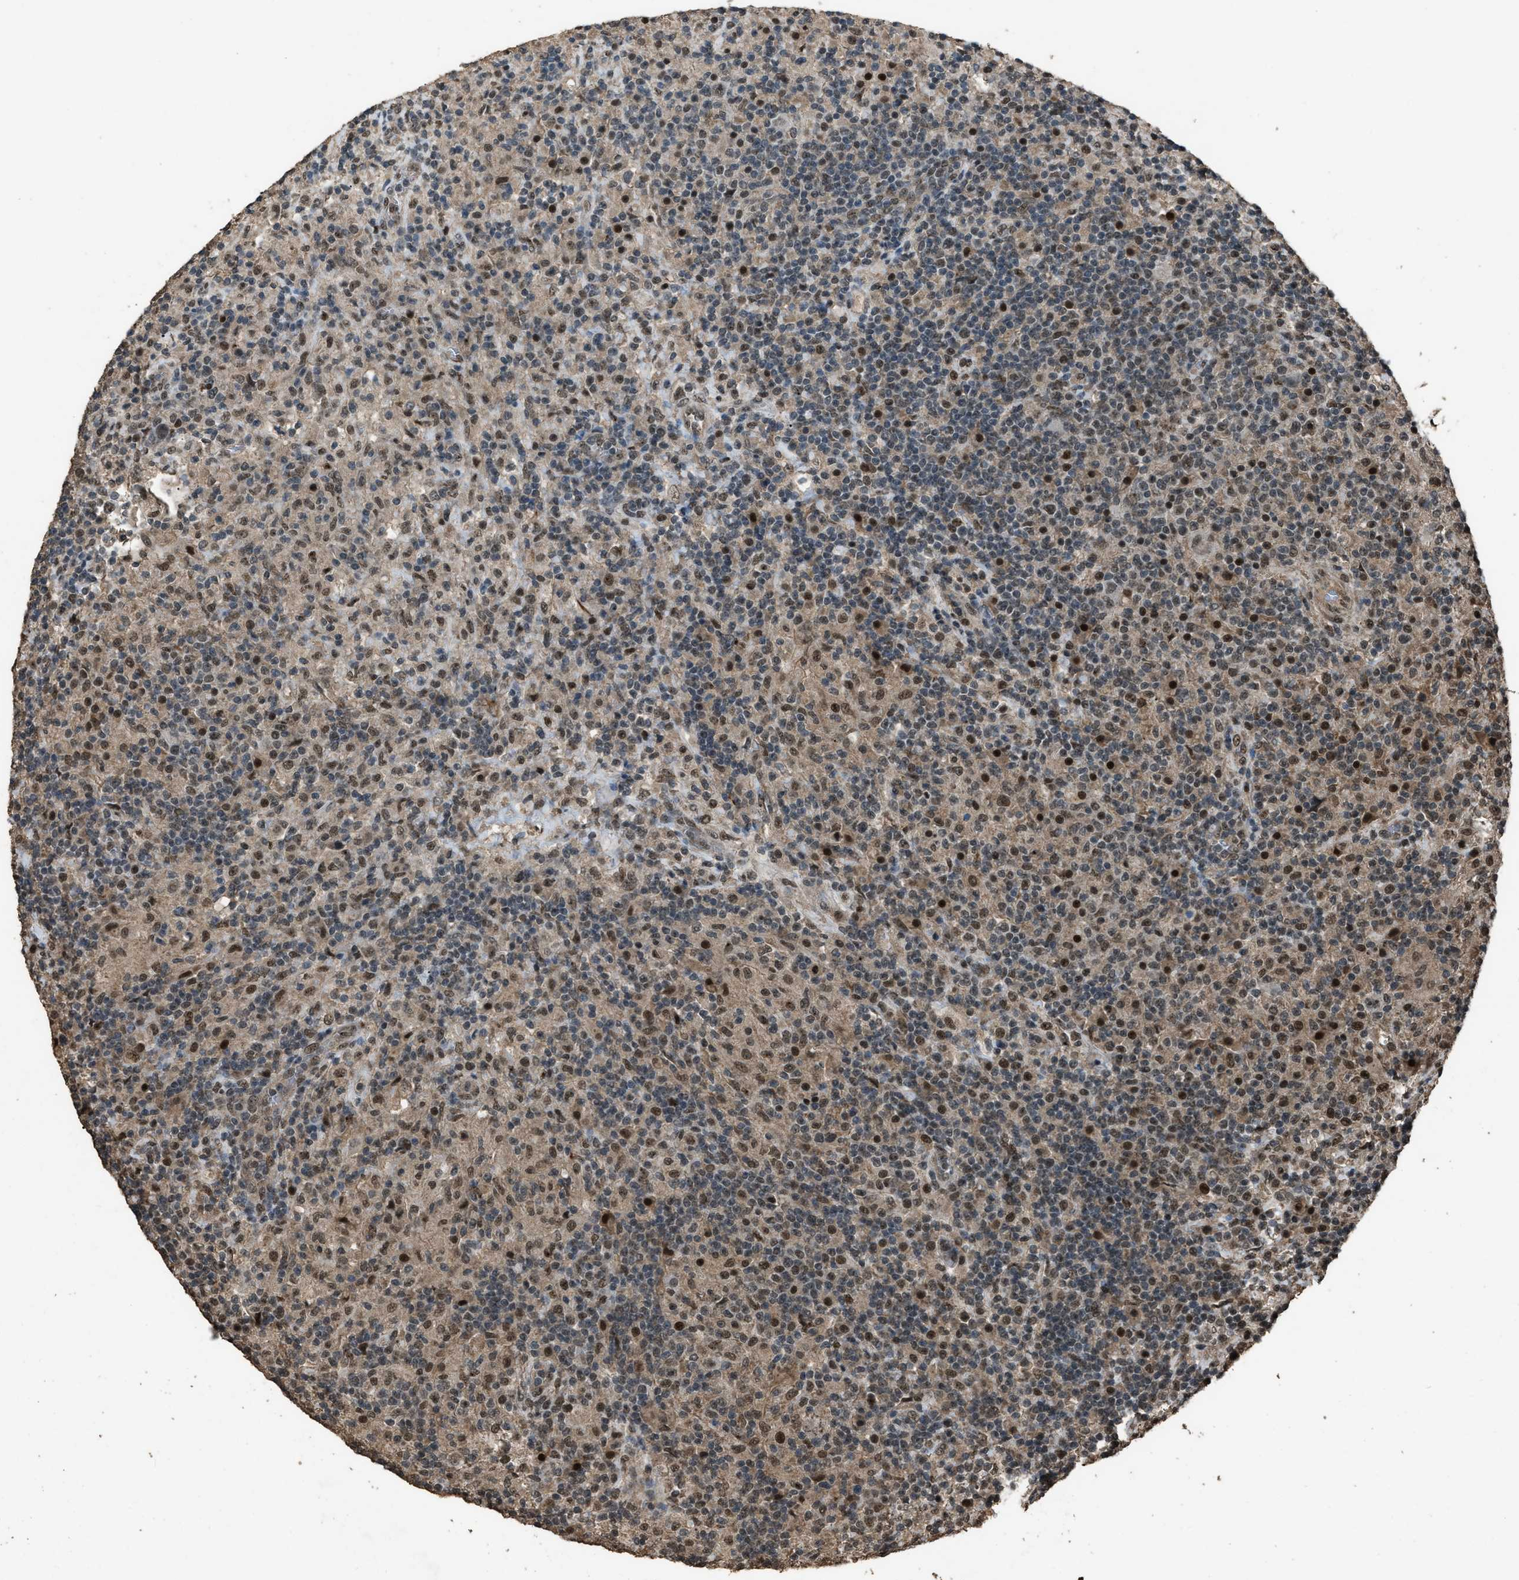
{"staining": {"intensity": "moderate", "quantity": ">75%", "location": "nuclear"}, "tissue": "lymphoma", "cell_type": "Tumor cells", "image_type": "cancer", "snomed": [{"axis": "morphology", "description": "Hodgkin's disease, NOS"}, {"axis": "topography", "description": "Lymph node"}], "caption": "Moderate nuclear protein positivity is seen in about >75% of tumor cells in lymphoma.", "gene": "SERTAD2", "patient": {"sex": "male", "age": 70}}